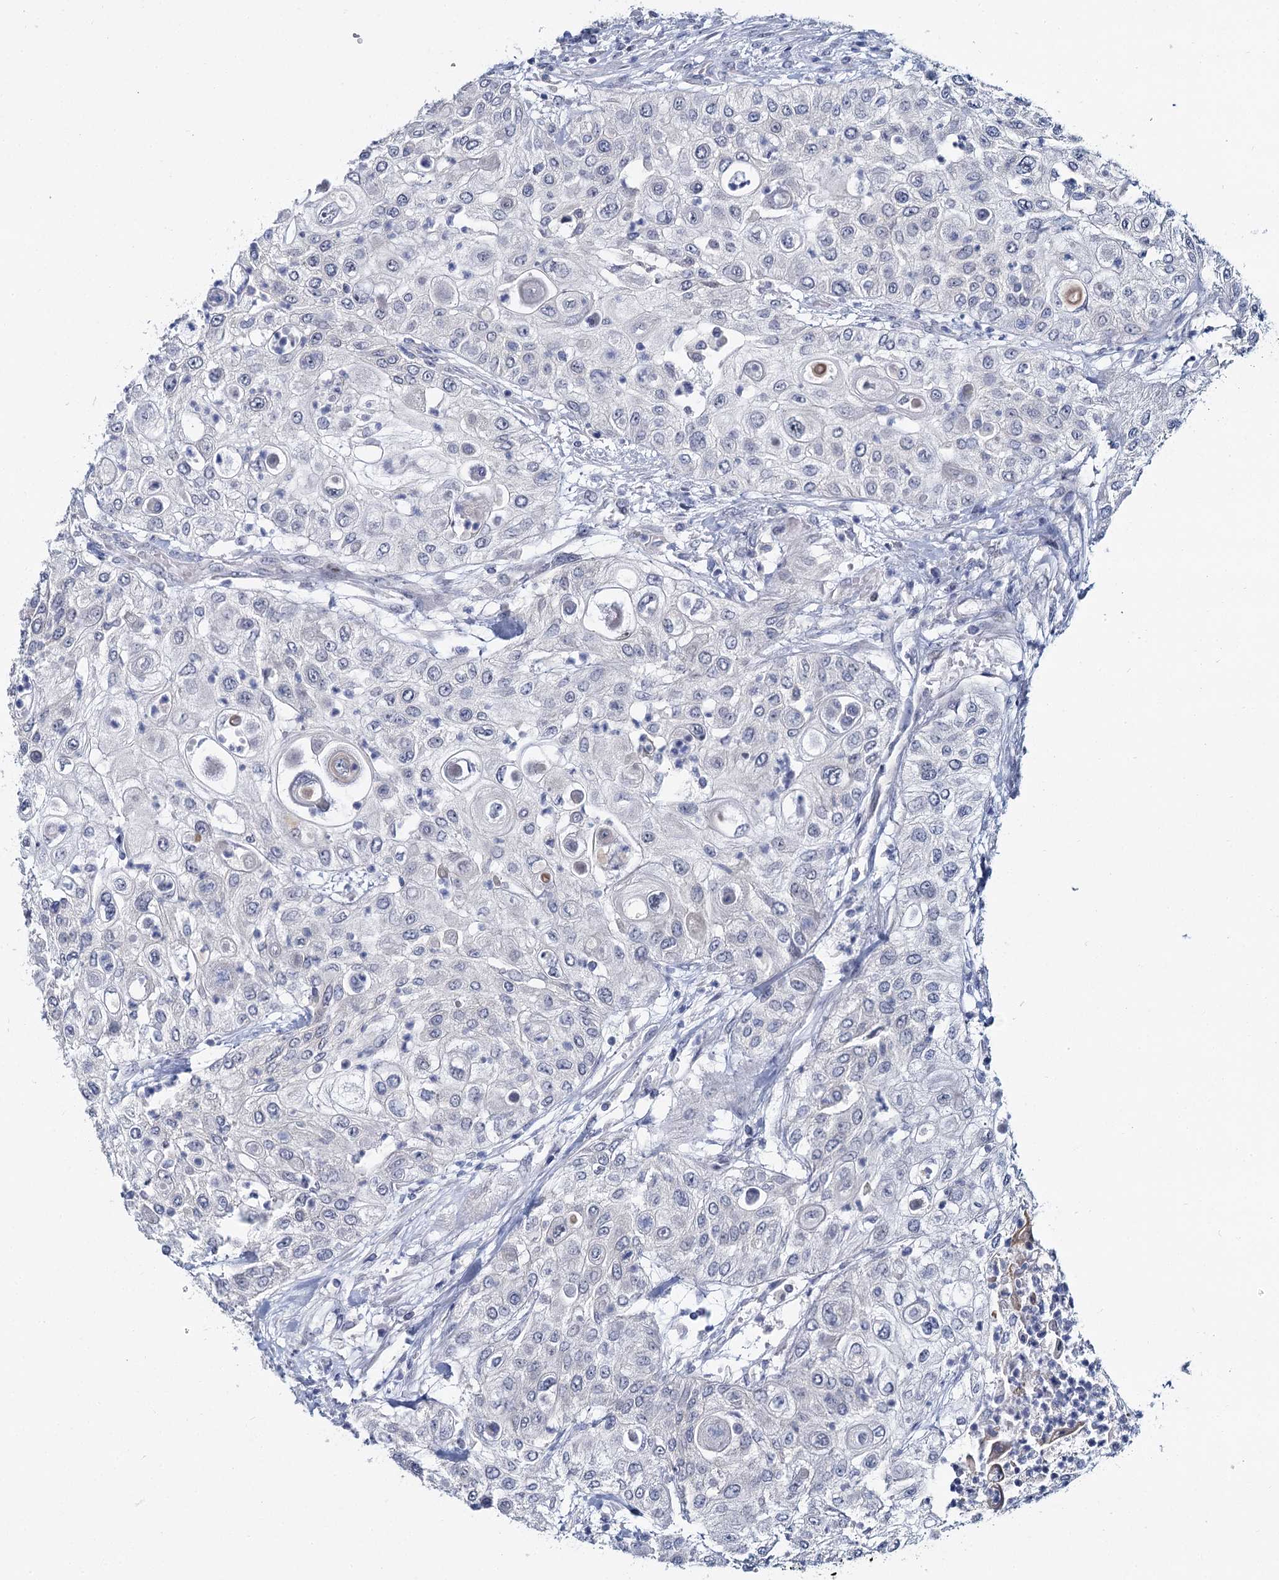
{"staining": {"intensity": "negative", "quantity": "none", "location": "none"}, "tissue": "urothelial cancer", "cell_type": "Tumor cells", "image_type": "cancer", "snomed": [{"axis": "morphology", "description": "Urothelial carcinoma, High grade"}, {"axis": "topography", "description": "Urinary bladder"}], "caption": "An immunohistochemistry photomicrograph of urothelial cancer is shown. There is no staining in tumor cells of urothelial cancer. (DAB (3,3'-diaminobenzidine) IHC with hematoxylin counter stain).", "gene": "ACRBP", "patient": {"sex": "female", "age": 79}}